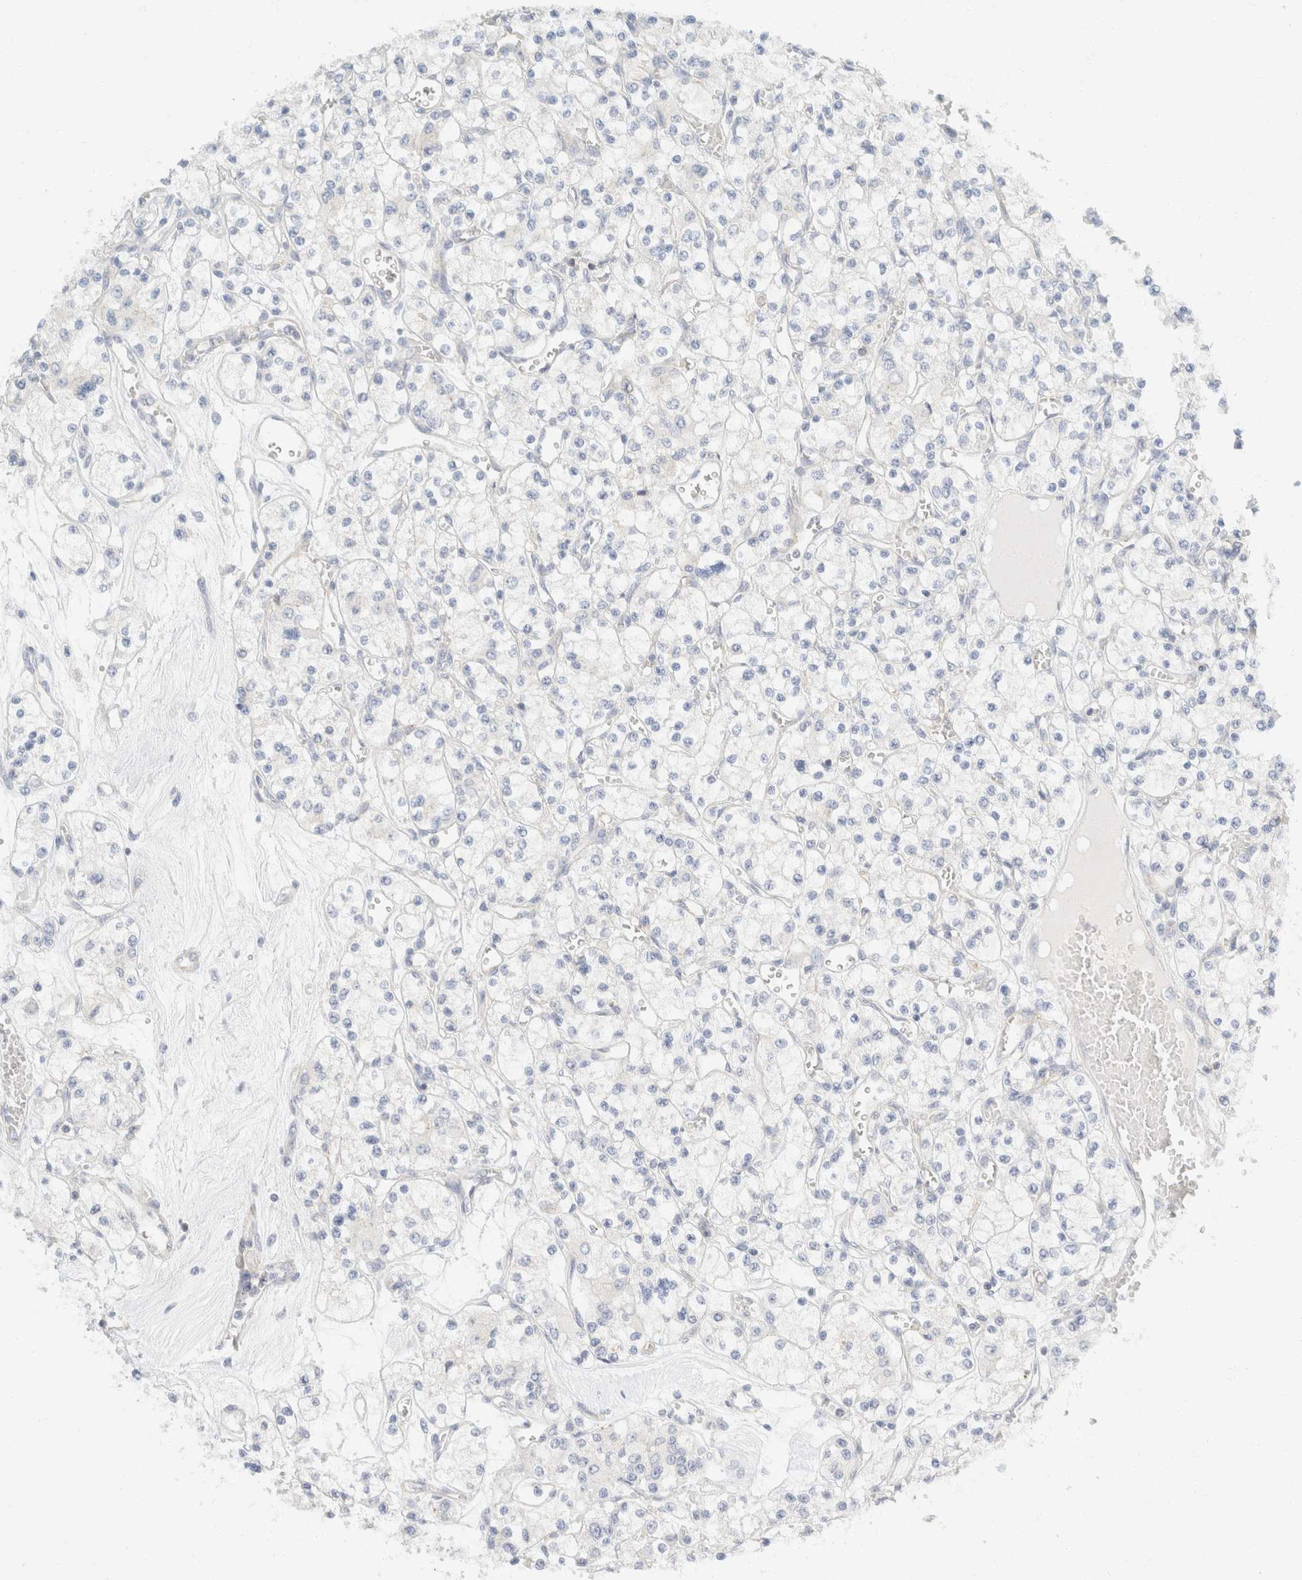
{"staining": {"intensity": "negative", "quantity": "none", "location": "none"}, "tissue": "renal cancer", "cell_type": "Tumor cells", "image_type": "cancer", "snomed": [{"axis": "morphology", "description": "Adenocarcinoma, NOS"}, {"axis": "topography", "description": "Kidney"}], "caption": "Immunohistochemical staining of adenocarcinoma (renal) exhibits no significant expression in tumor cells.", "gene": "SH3GLB2", "patient": {"sex": "female", "age": 59}}